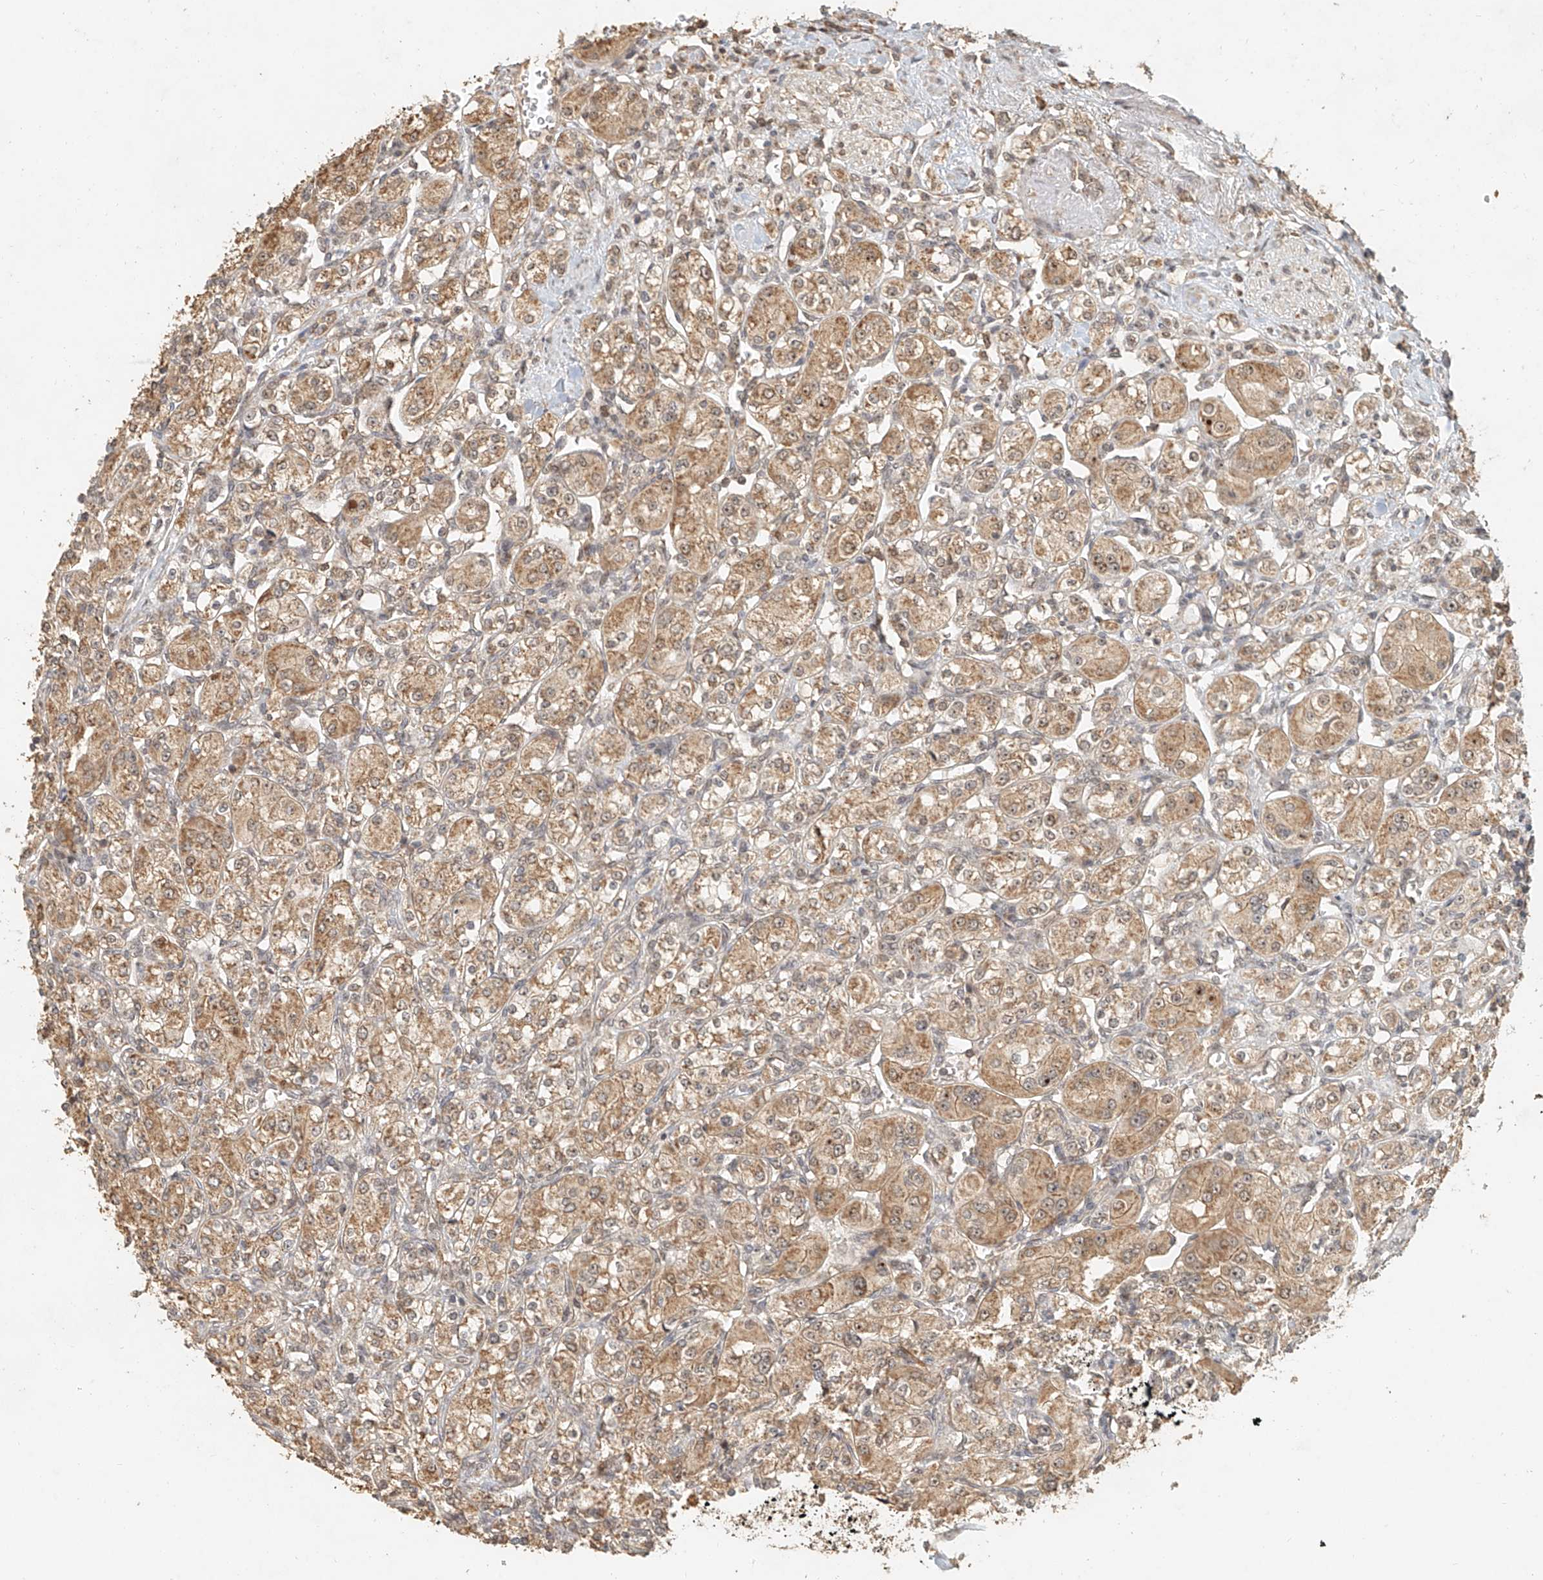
{"staining": {"intensity": "moderate", "quantity": ">75%", "location": "cytoplasmic/membranous"}, "tissue": "renal cancer", "cell_type": "Tumor cells", "image_type": "cancer", "snomed": [{"axis": "morphology", "description": "Adenocarcinoma, NOS"}, {"axis": "topography", "description": "Kidney"}], "caption": "An image showing moderate cytoplasmic/membranous positivity in about >75% of tumor cells in adenocarcinoma (renal), as visualized by brown immunohistochemical staining.", "gene": "CXorf58", "patient": {"sex": "male", "age": 77}}